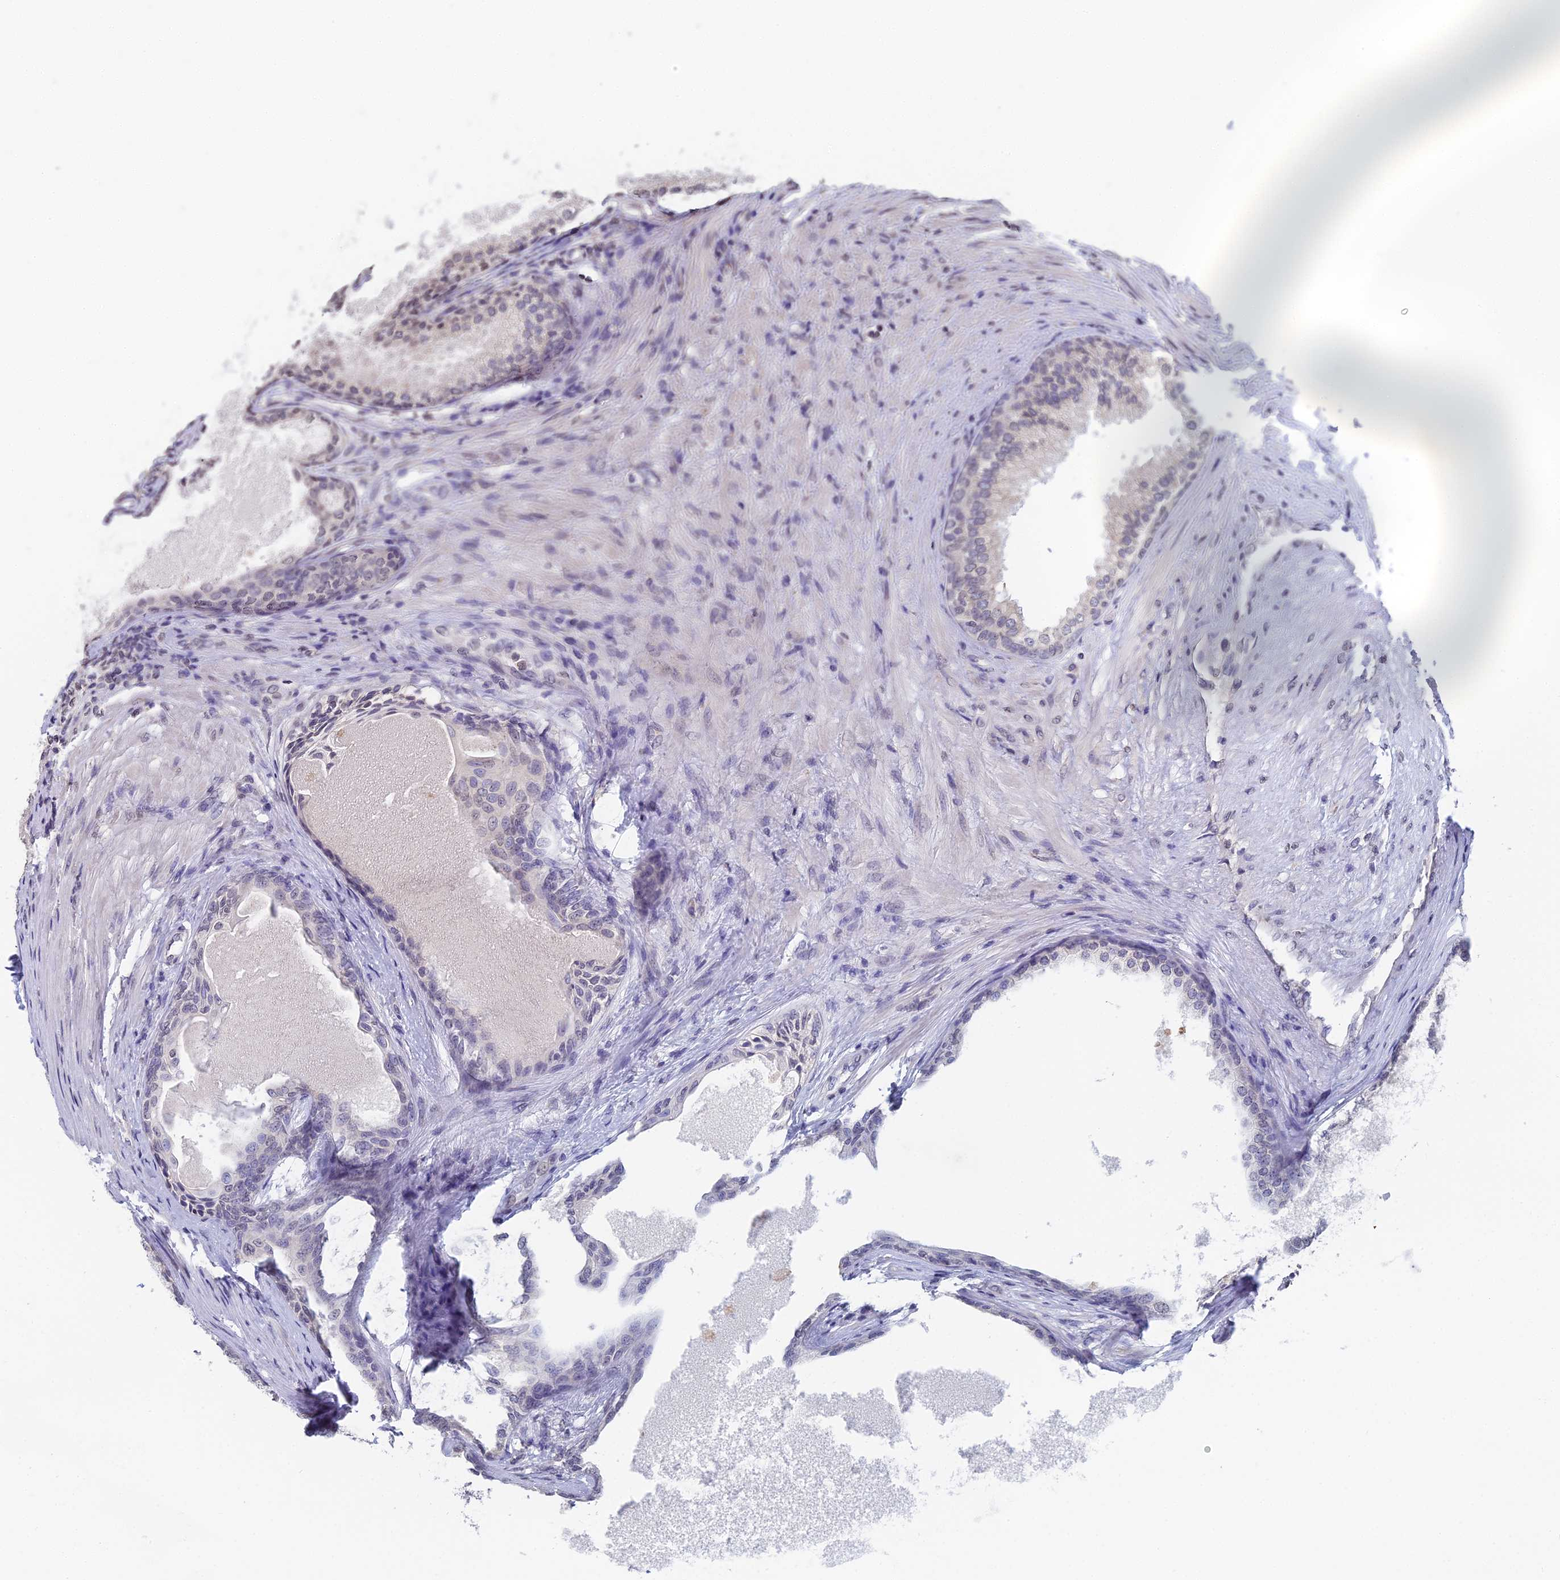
{"staining": {"intensity": "negative", "quantity": "none", "location": "none"}, "tissue": "prostate", "cell_type": "Glandular cells", "image_type": "normal", "snomed": [{"axis": "morphology", "description": "Normal tissue, NOS"}, {"axis": "topography", "description": "Prostate"}], "caption": "A high-resolution histopathology image shows IHC staining of unremarkable prostate, which displays no significant expression in glandular cells.", "gene": "PRR22", "patient": {"sex": "male", "age": 76}}